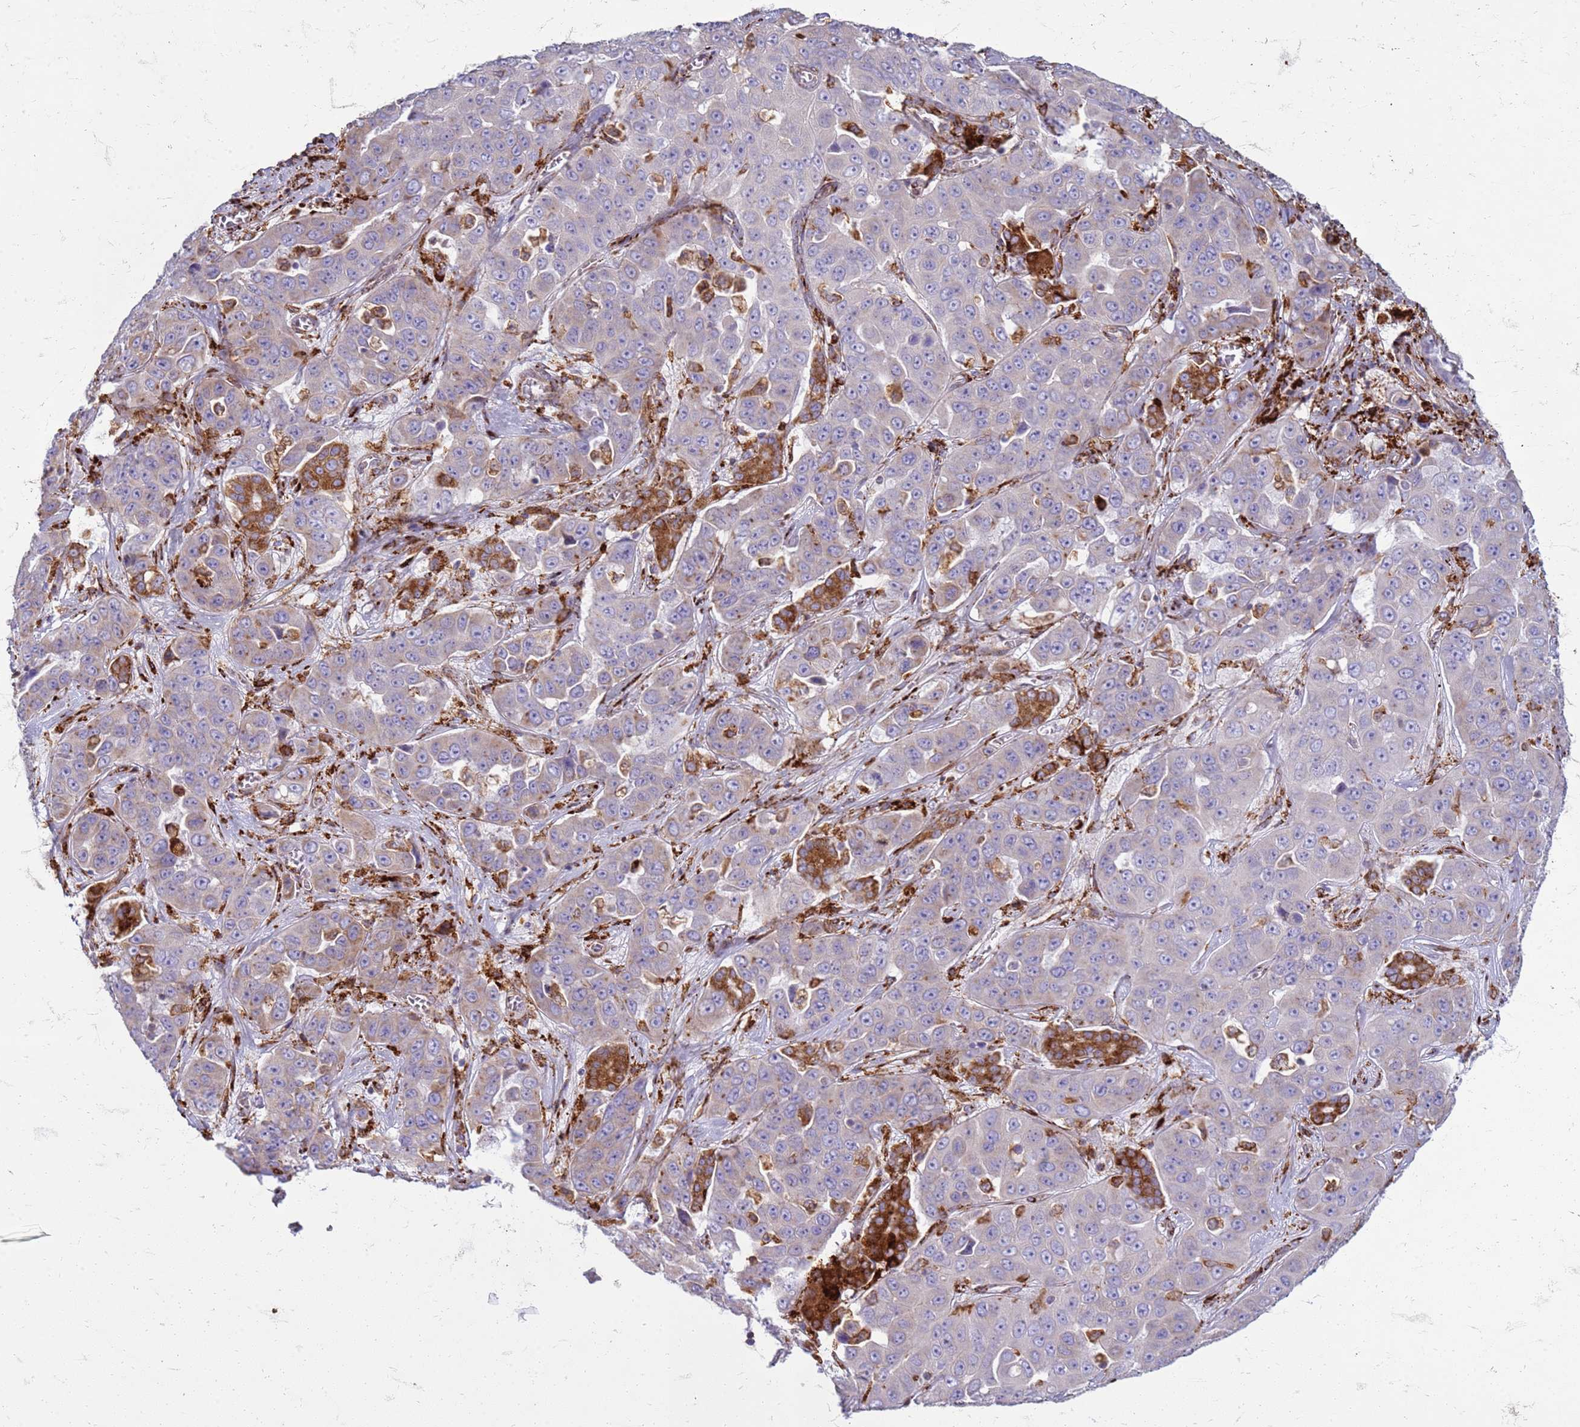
{"staining": {"intensity": "strong", "quantity": "<25%", "location": "cytoplasmic/membranous"}, "tissue": "liver cancer", "cell_type": "Tumor cells", "image_type": "cancer", "snomed": [{"axis": "morphology", "description": "Cholangiocarcinoma"}, {"axis": "topography", "description": "Liver"}], "caption": "Liver cancer (cholangiocarcinoma) stained for a protein (brown) displays strong cytoplasmic/membranous positive expression in about <25% of tumor cells.", "gene": "PDK3", "patient": {"sex": "female", "age": 52}}